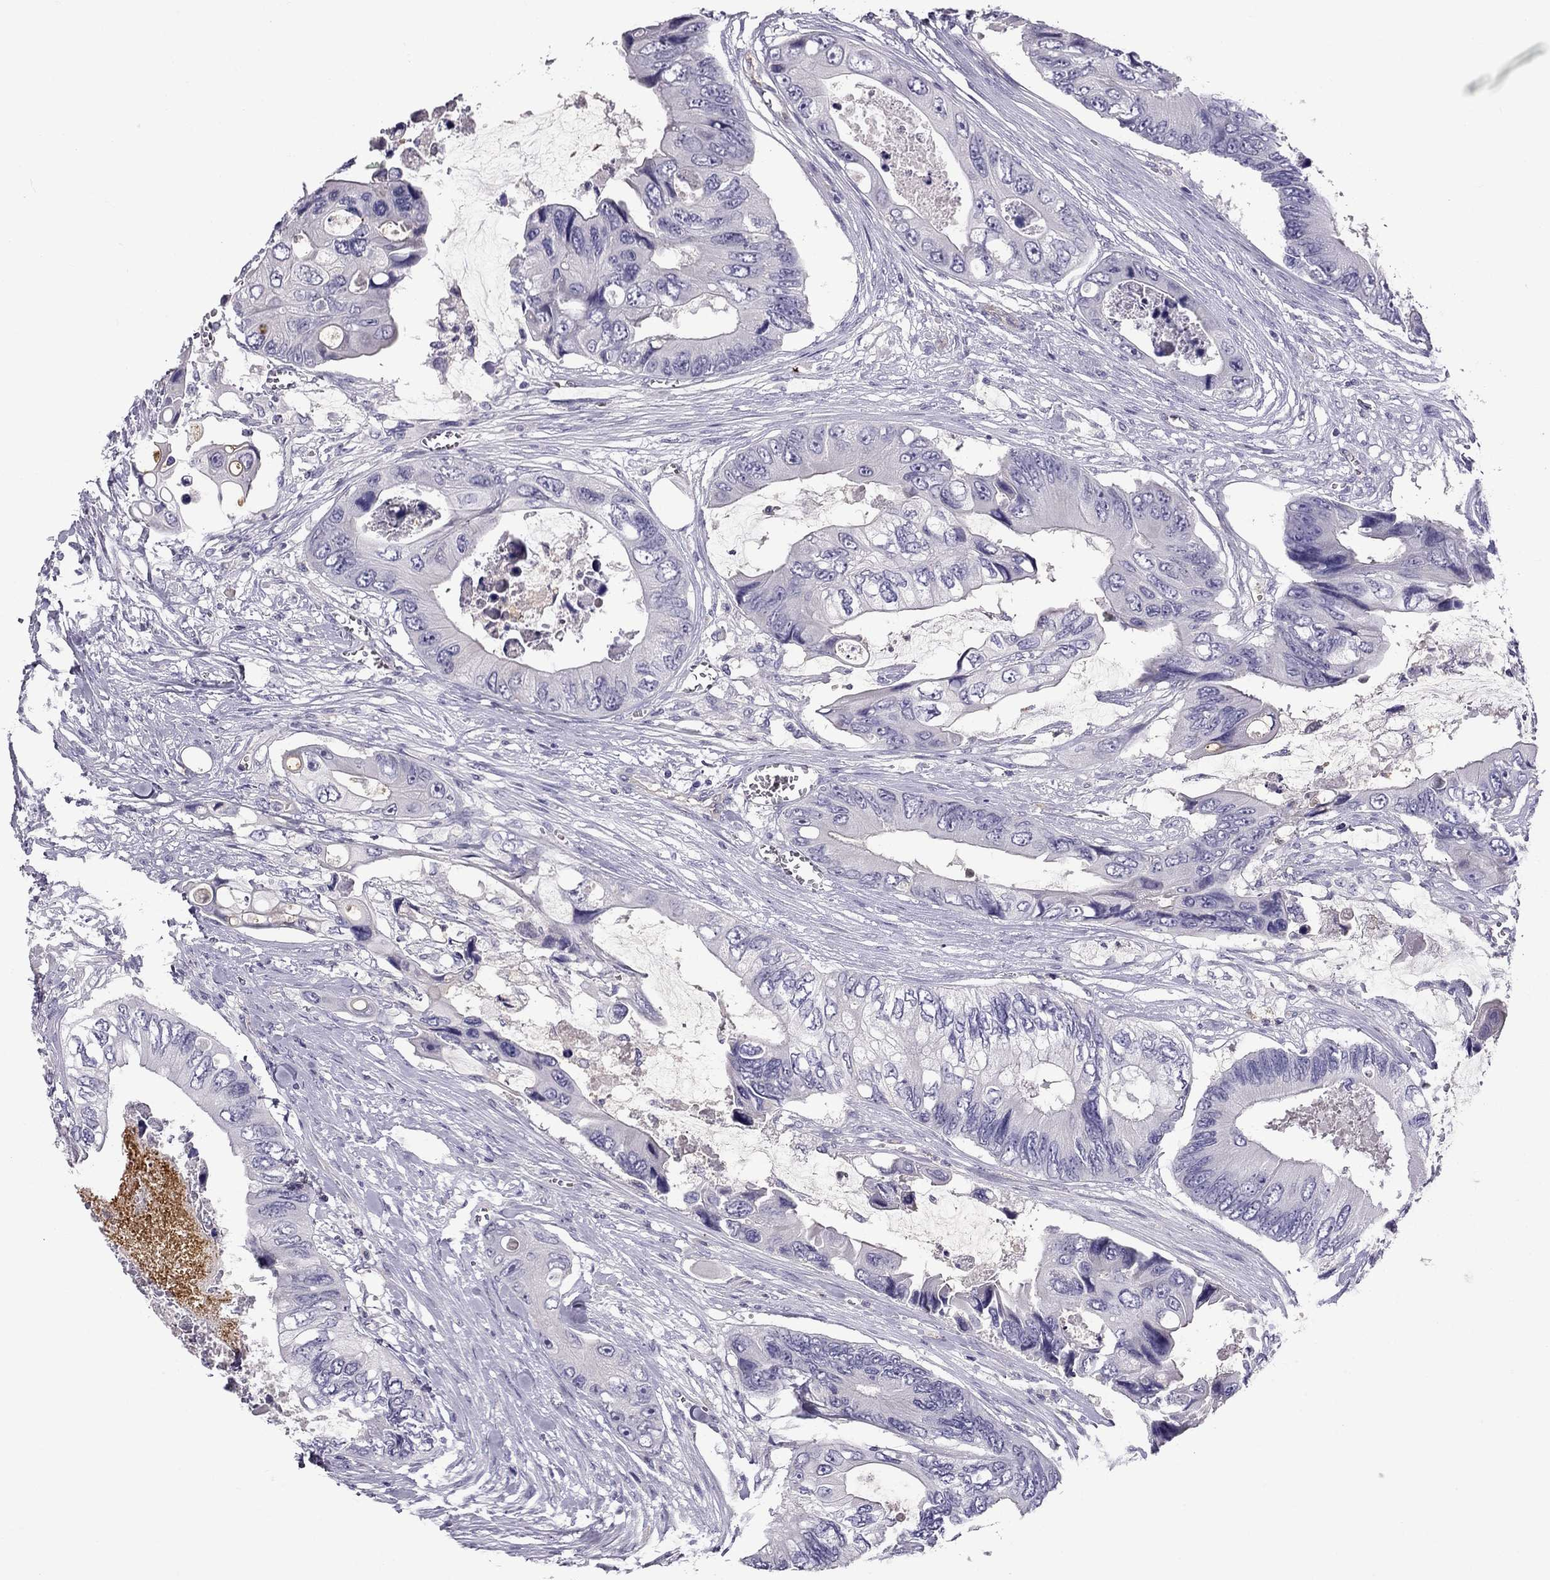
{"staining": {"intensity": "negative", "quantity": "none", "location": "none"}, "tissue": "colorectal cancer", "cell_type": "Tumor cells", "image_type": "cancer", "snomed": [{"axis": "morphology", "description": "Adenocarcinoma, NOS"}, {"axis": "topography", "description": "Rectum"}], "caption": "Tumor cells show no significant protein staining in adenocarcinoma (colorectal).", "gene": "STOML3", "patient": {"sex": "male", "age": 63}}